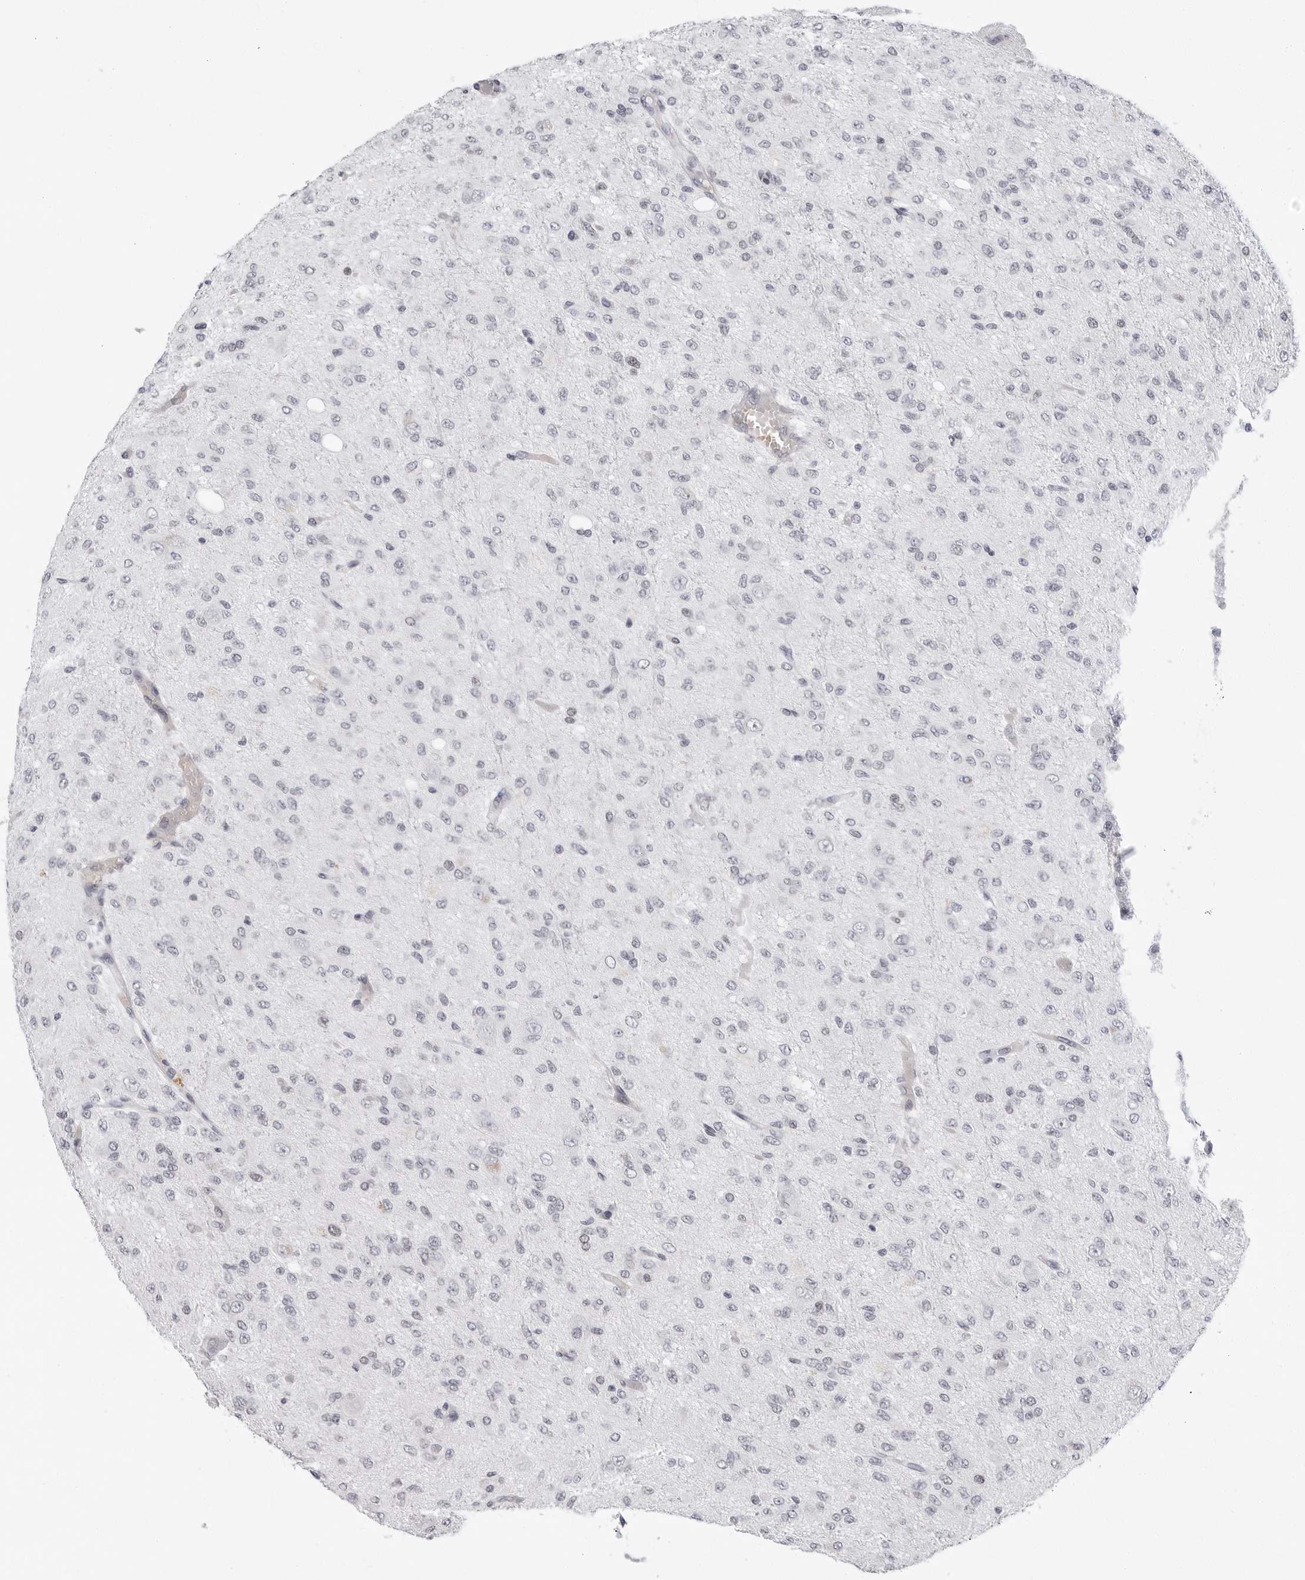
{"staining": {"intensity": "negative", "quantity": "none", "location": "none"}, "tissue": "glioma", "cell_type": "Tumor cells", "image_type": "cancer", "snomed": [{"axis": "morphology", "description": "Glioma, malignant, High grade"}, {"axis": "topography", "description": "Brain"}], "caption": "A micrograph of malignant high-grade glioma stained for a protein reveals no brown staining in tumor cells.", "gene": "VEZF1", "patient": {"sex": "female", "age": 59}}